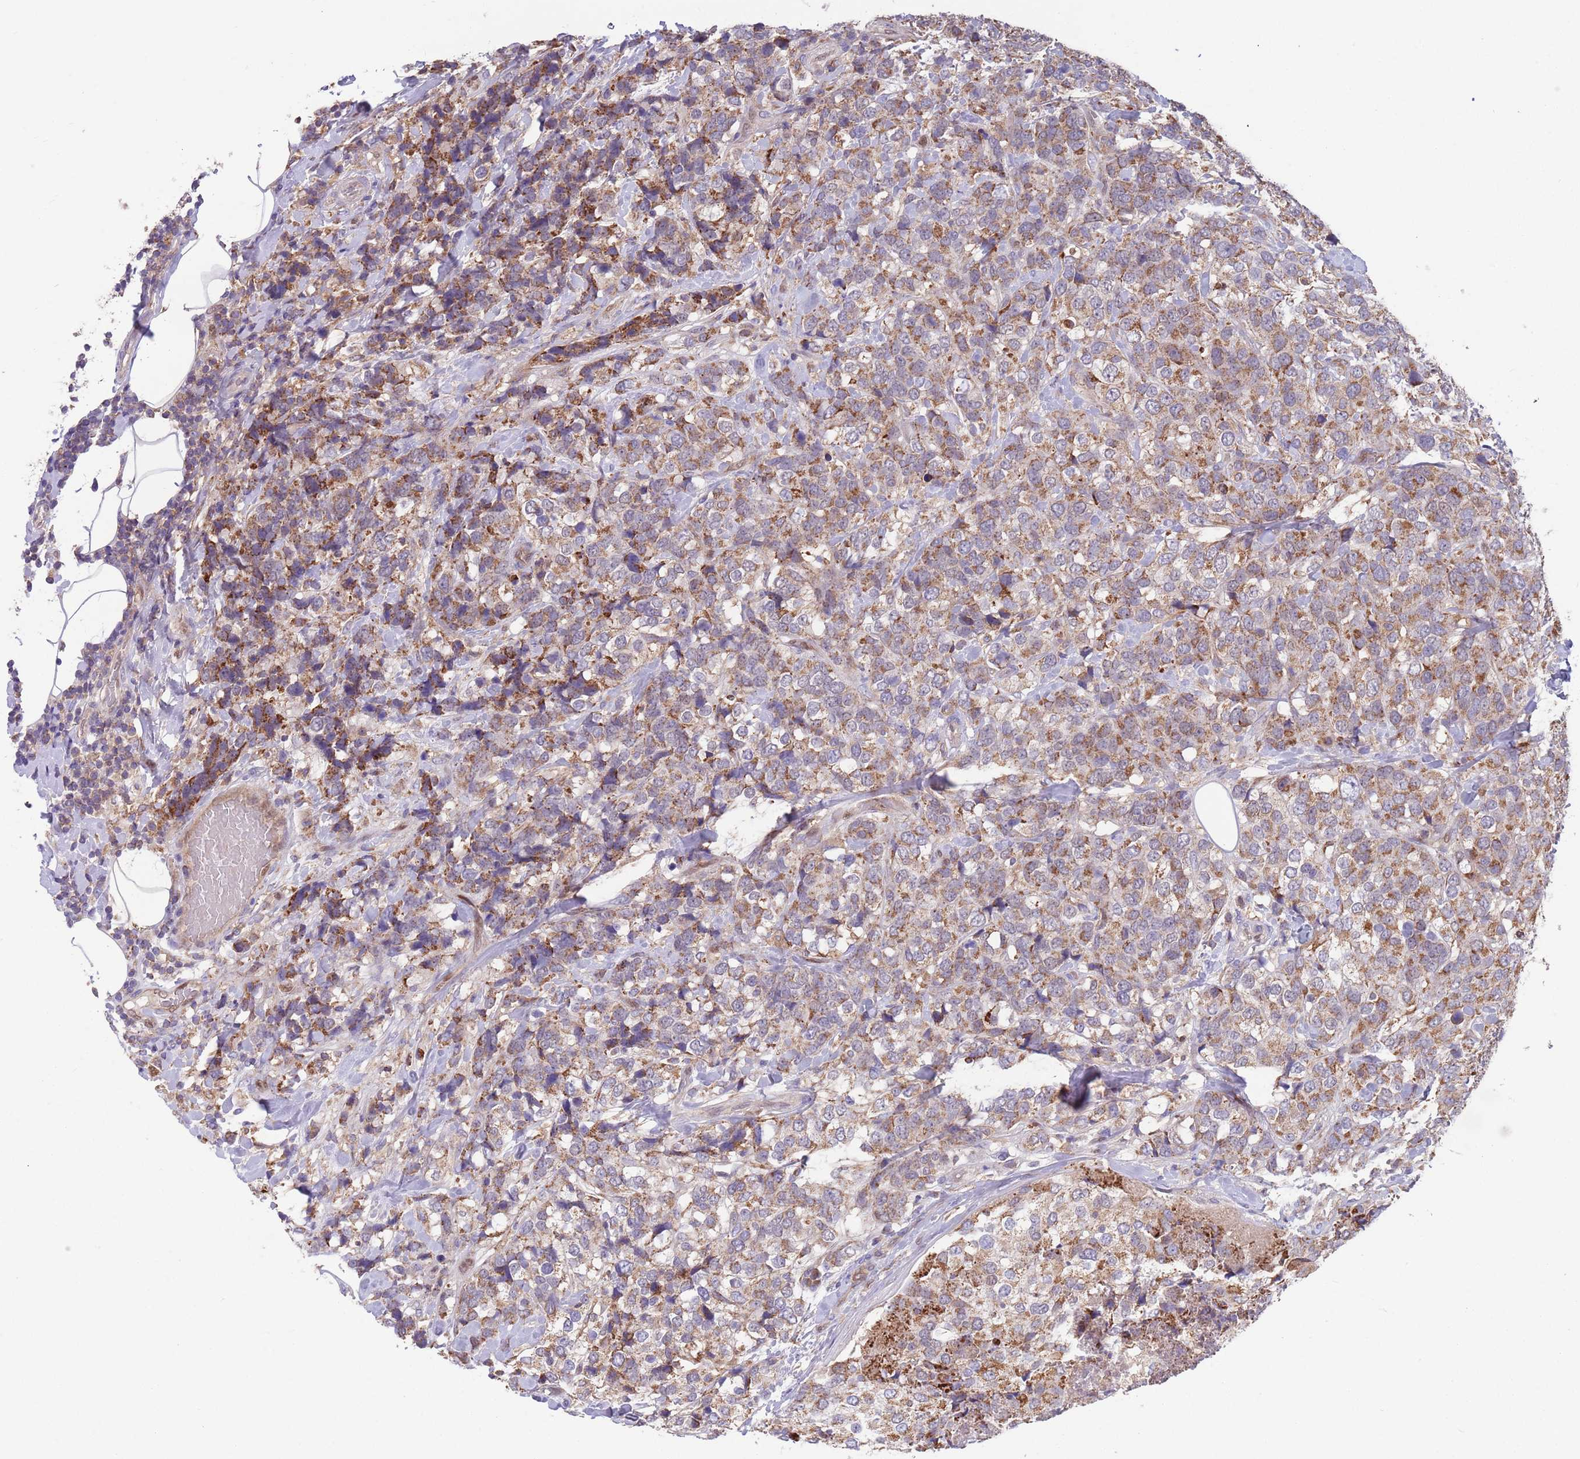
{"staining": {"intensity": "moderate", "quantity": "25%-75%", "location": "cytoplasmic/membranous"}, "tissue": "breast cancer", "cell_type": "Tumor cells", "image_type": "cancer", "snomed": [{"axis": "morphology", "description": "Lobular carcinoma"}, {"axis": "topography", "description": "Breast"}], "caption": "IHC staining of breast cancer (lobular carcinoma), which reveals medium levels of moderate cytoplasmic/membranous expression in approximately 25%-75% of tumor cells indicating moderate cytoplasmic/membranous protein expression. The staining was performed using DAB (brown) for protein detection and nuclei were counterstained in hematoxylin (blue).", "gene": "DDT", "patient": {"sex": "female", "age": 59}}